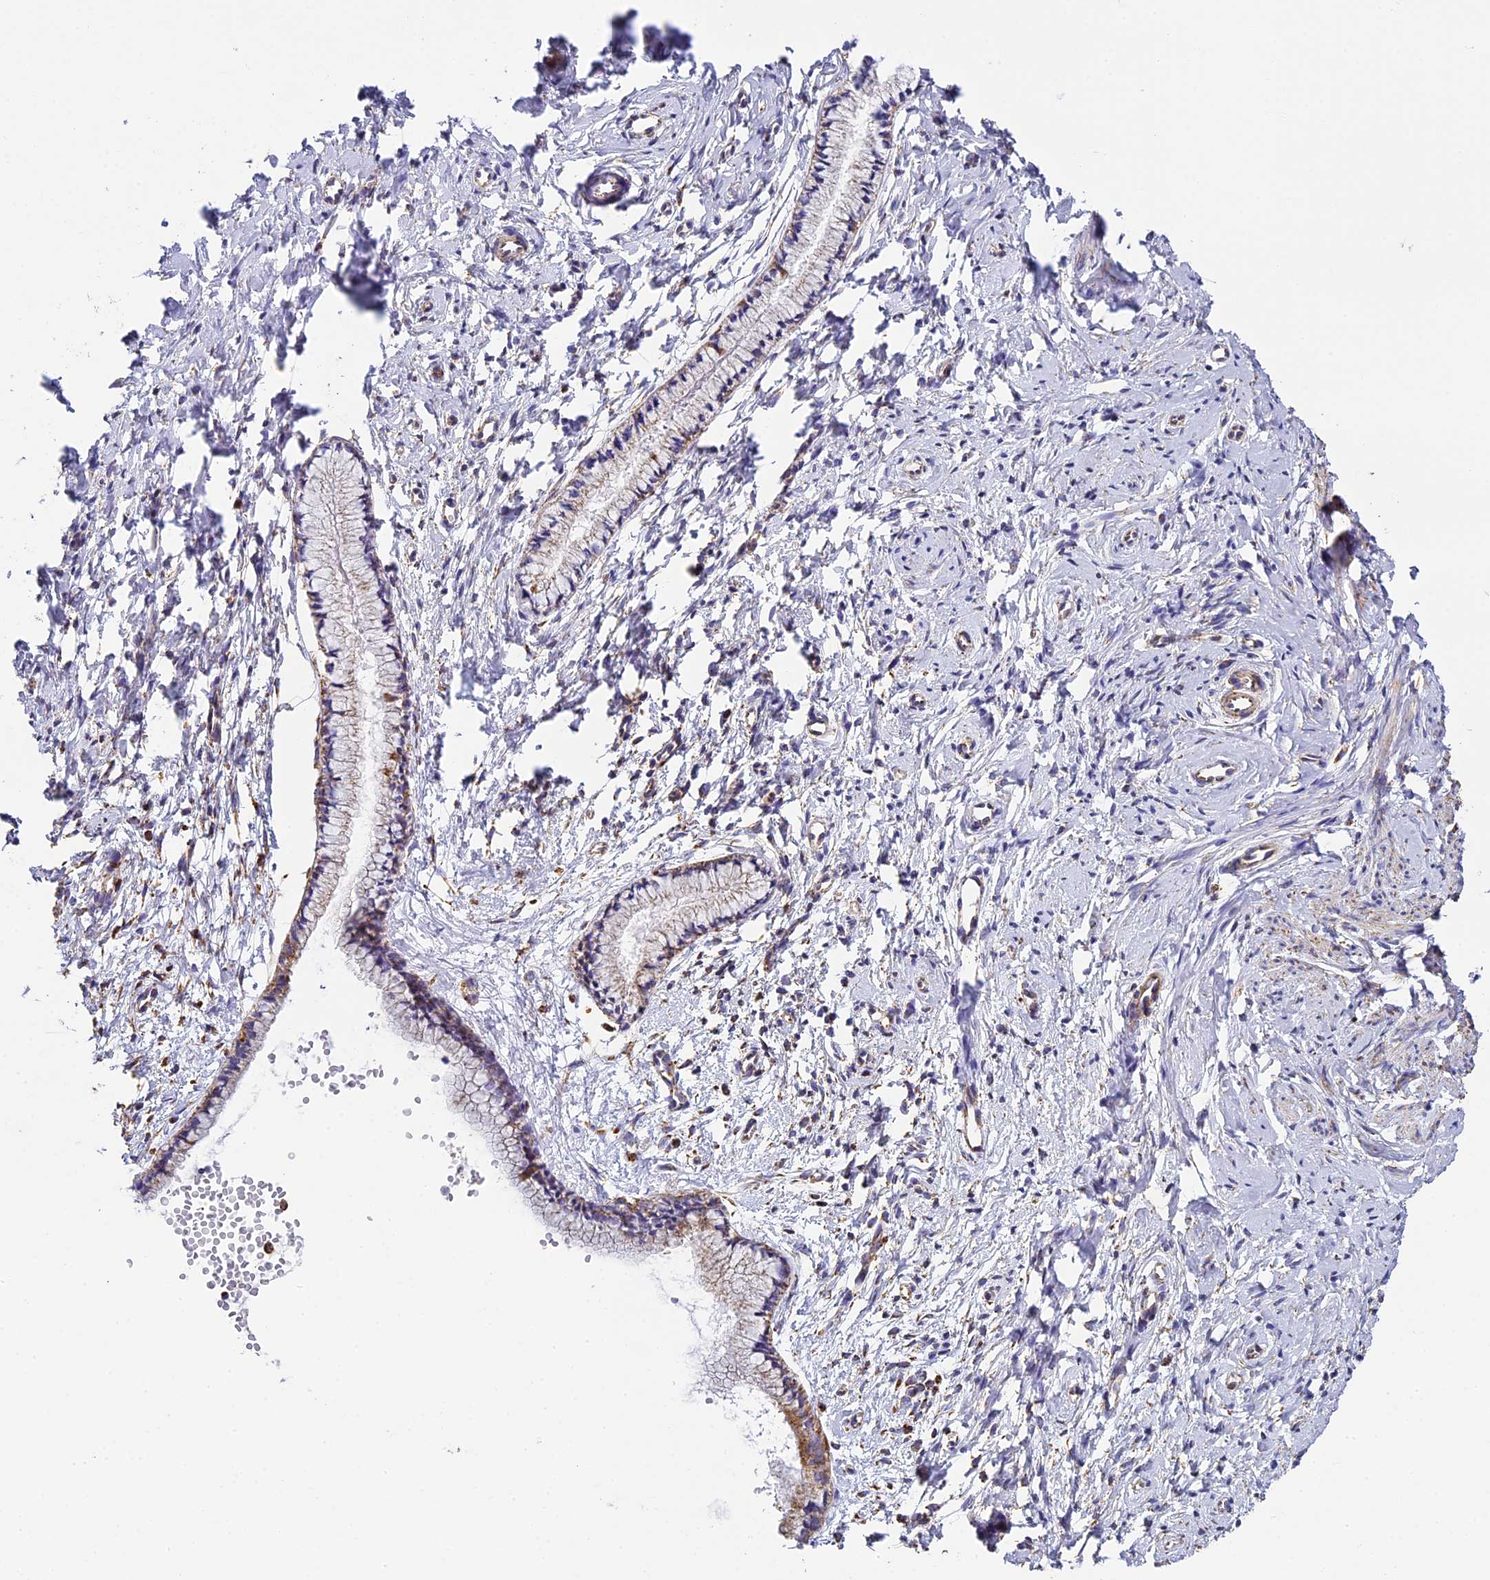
{"staining": {"intensity": "moderate", "quantity": "25%-75%", "location": "cytoplasmic/membranous"}, "tissue": "cervix", "cell_type": "Glandular cells", "image_type": "normal", "snomed": [{"axis": "morphology", "description": "Normal tissue, NOS"}, {"axis": "topography", "description": "Cervix"}], "caption": "This is a histology image of IHC staining of unremarkable cervix, which shows moderate expression in the cytoplasmic/membranous of glandular cells.", "gene": "STK17A", "patient": {"sex": "female", "age": 57}}